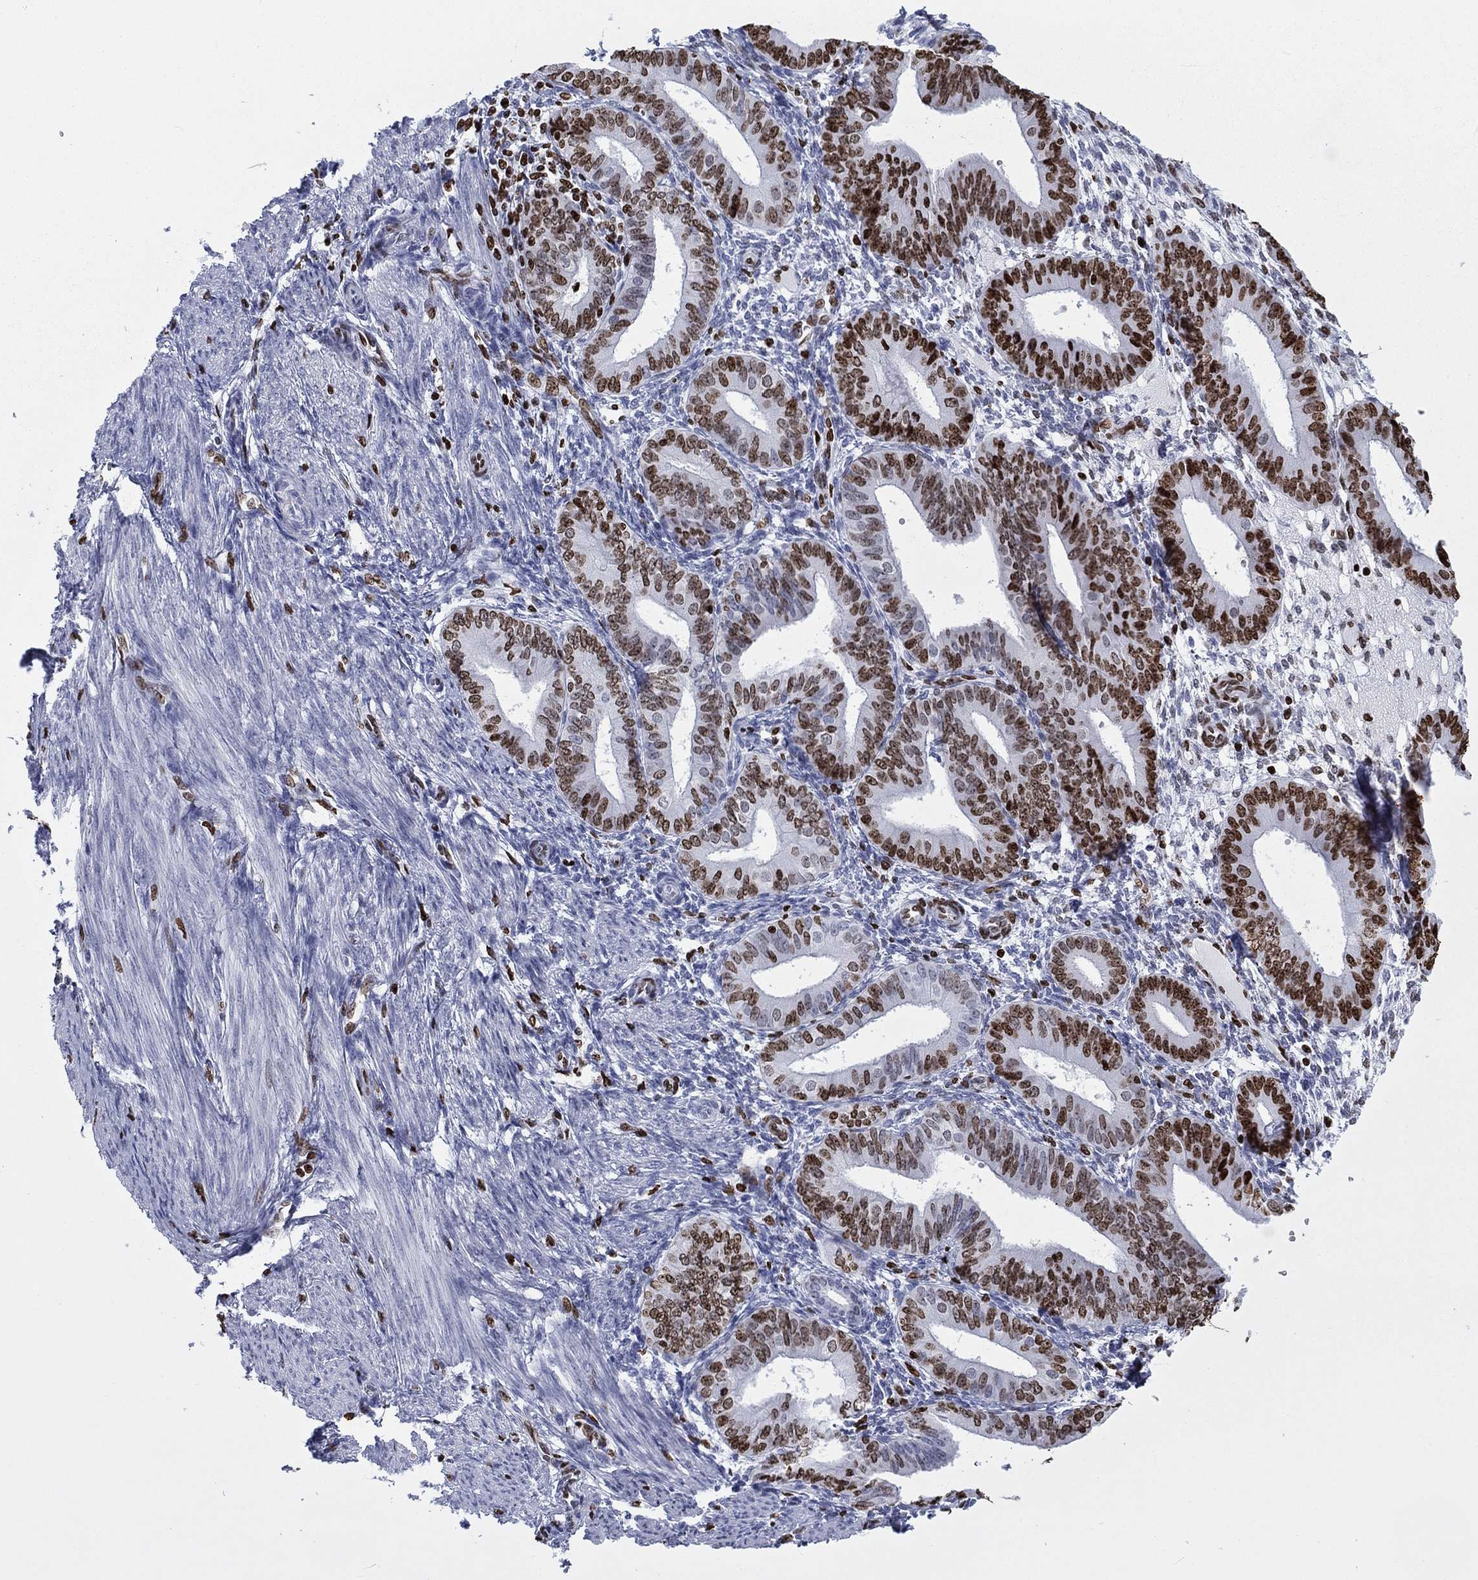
{"staining": {"intensity": "strong", "quantity": "<25%", "location": "nuclear"}, "tissue": "endometrium", "cell_type": "Cells in endometrial stroma", "image_type": "normal", "snomed": [{"axis": "morphology", "description": "Normal tissue, NOS"}, {"axis": "topography", "description": "Endometrium"}], "caption": "Strong nuclear expression for a protein is appreciated in about <25% of cells in endometrial stroma of benign endometrium using IHC.", "gene": "H1", "patient": {"sex": "female", "age": 39}}